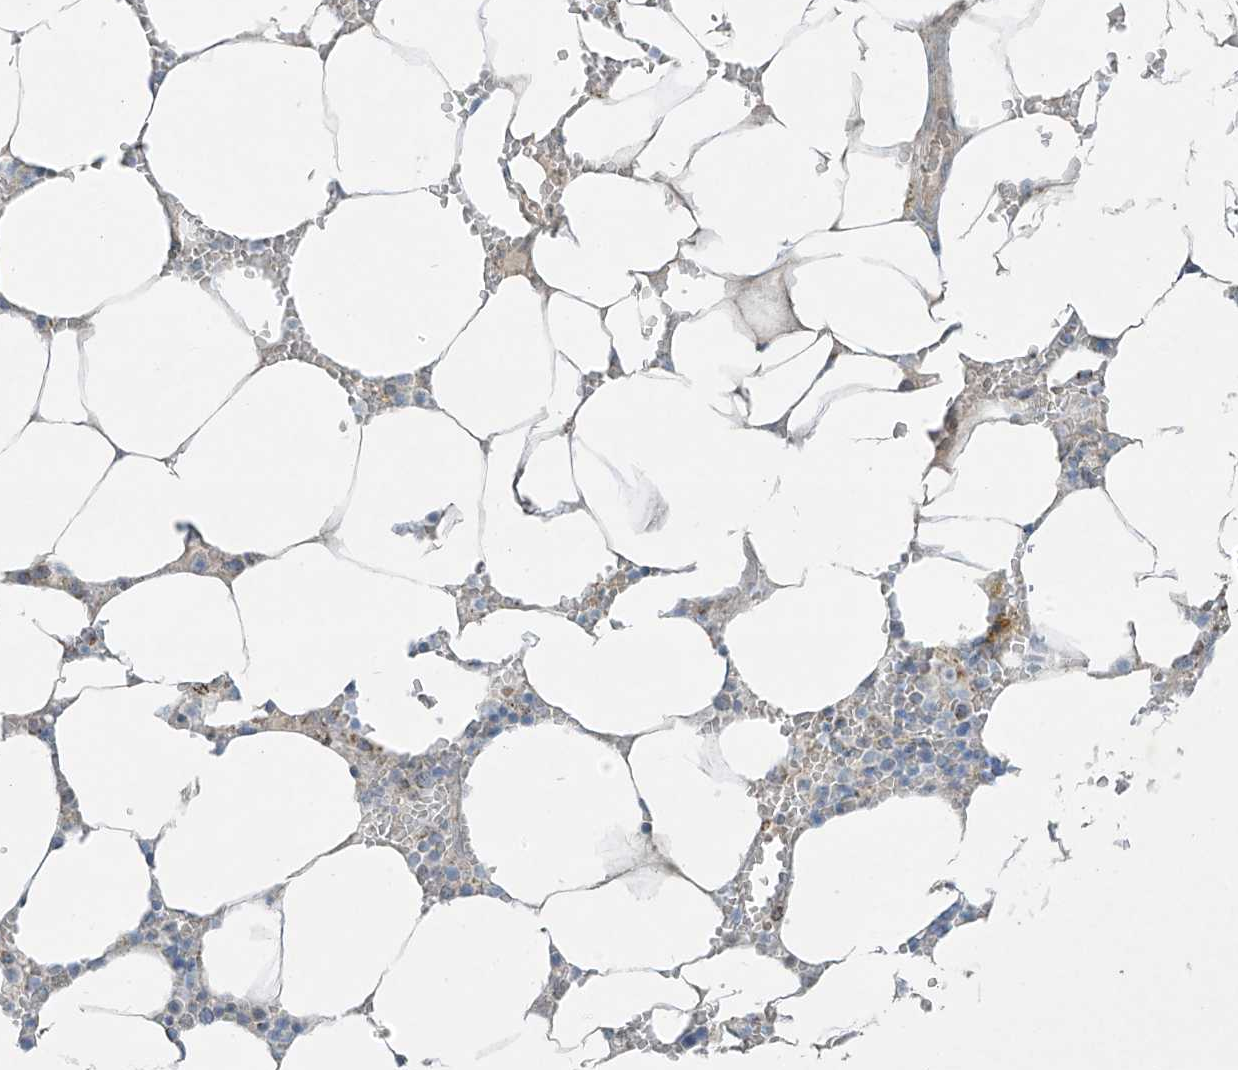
{"staining": {"intensity": "negative", "quantity": "none", "location": "none"}, "tissue": "bone marrow", "cell_type": "Hematopoietic cells", "image_type": "normal", "snomed": [{"axis": "morphology", "description": "Normal tissue, NOS"}, {"axis": "topography", "description": "Bone marrow"}], "caption": "DAB immunohistochemical staining of unremarkable human bone marrow reveals no significant expression in hematopoietic cells.", "gene": "SMDT1", "patient": {"sex": "male", "age": 70}}